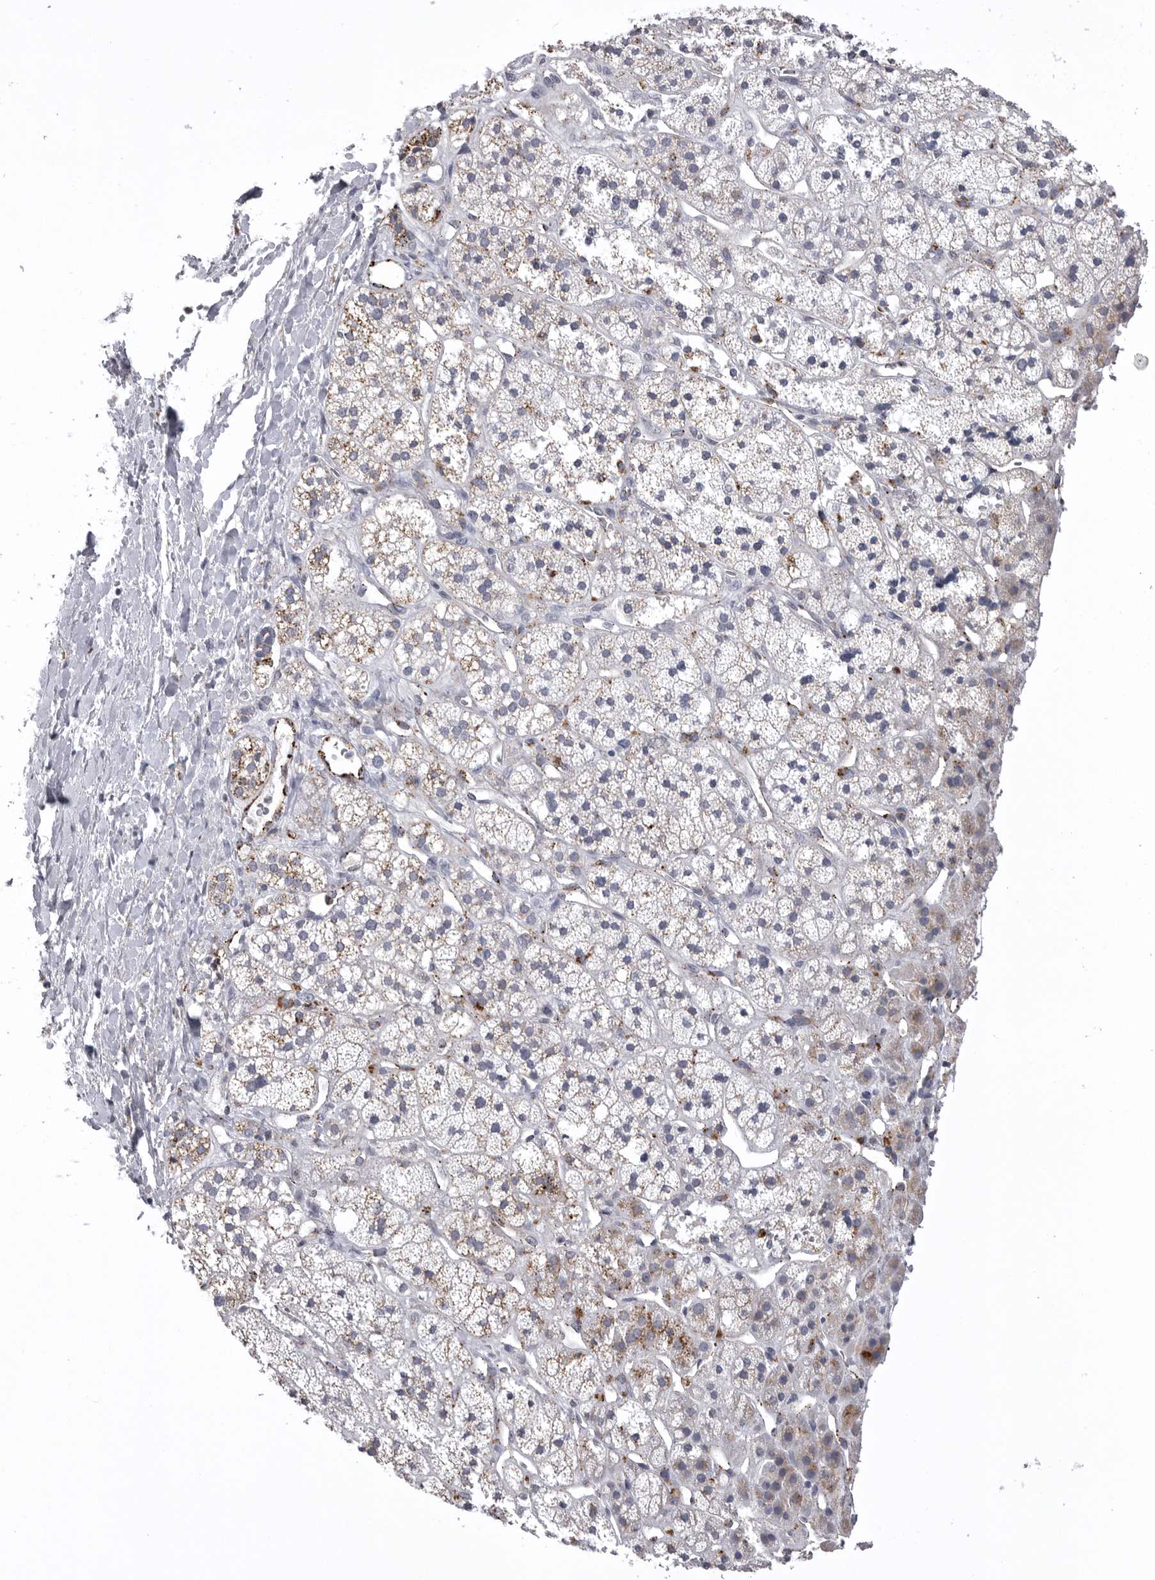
{"staining": {"intensity": "moderate", "quantity": "25%-75%", "location": "cytoplasmic/membranous"}, "tissue": "adrenal gland", "cell_type": "Glandular cells", "image_type": "normal", "snomed": [{"axis": "morphology", "description": "Normal tissue, NOS"}, {"axis": "topography", "description": "Adrenal gland"}], "caption": "An immunohistochemistry (IHC) photomicrograph of normal tissue is shown. Protein staining in brown shows moderate cytoplasmic/membranous positivity in adrenal gland within glandular cells. (Brightfield microscopy of DAB IHC at high magnification).", "gene": "PSPN", "patient": {"sex": "male", "age": 56}}